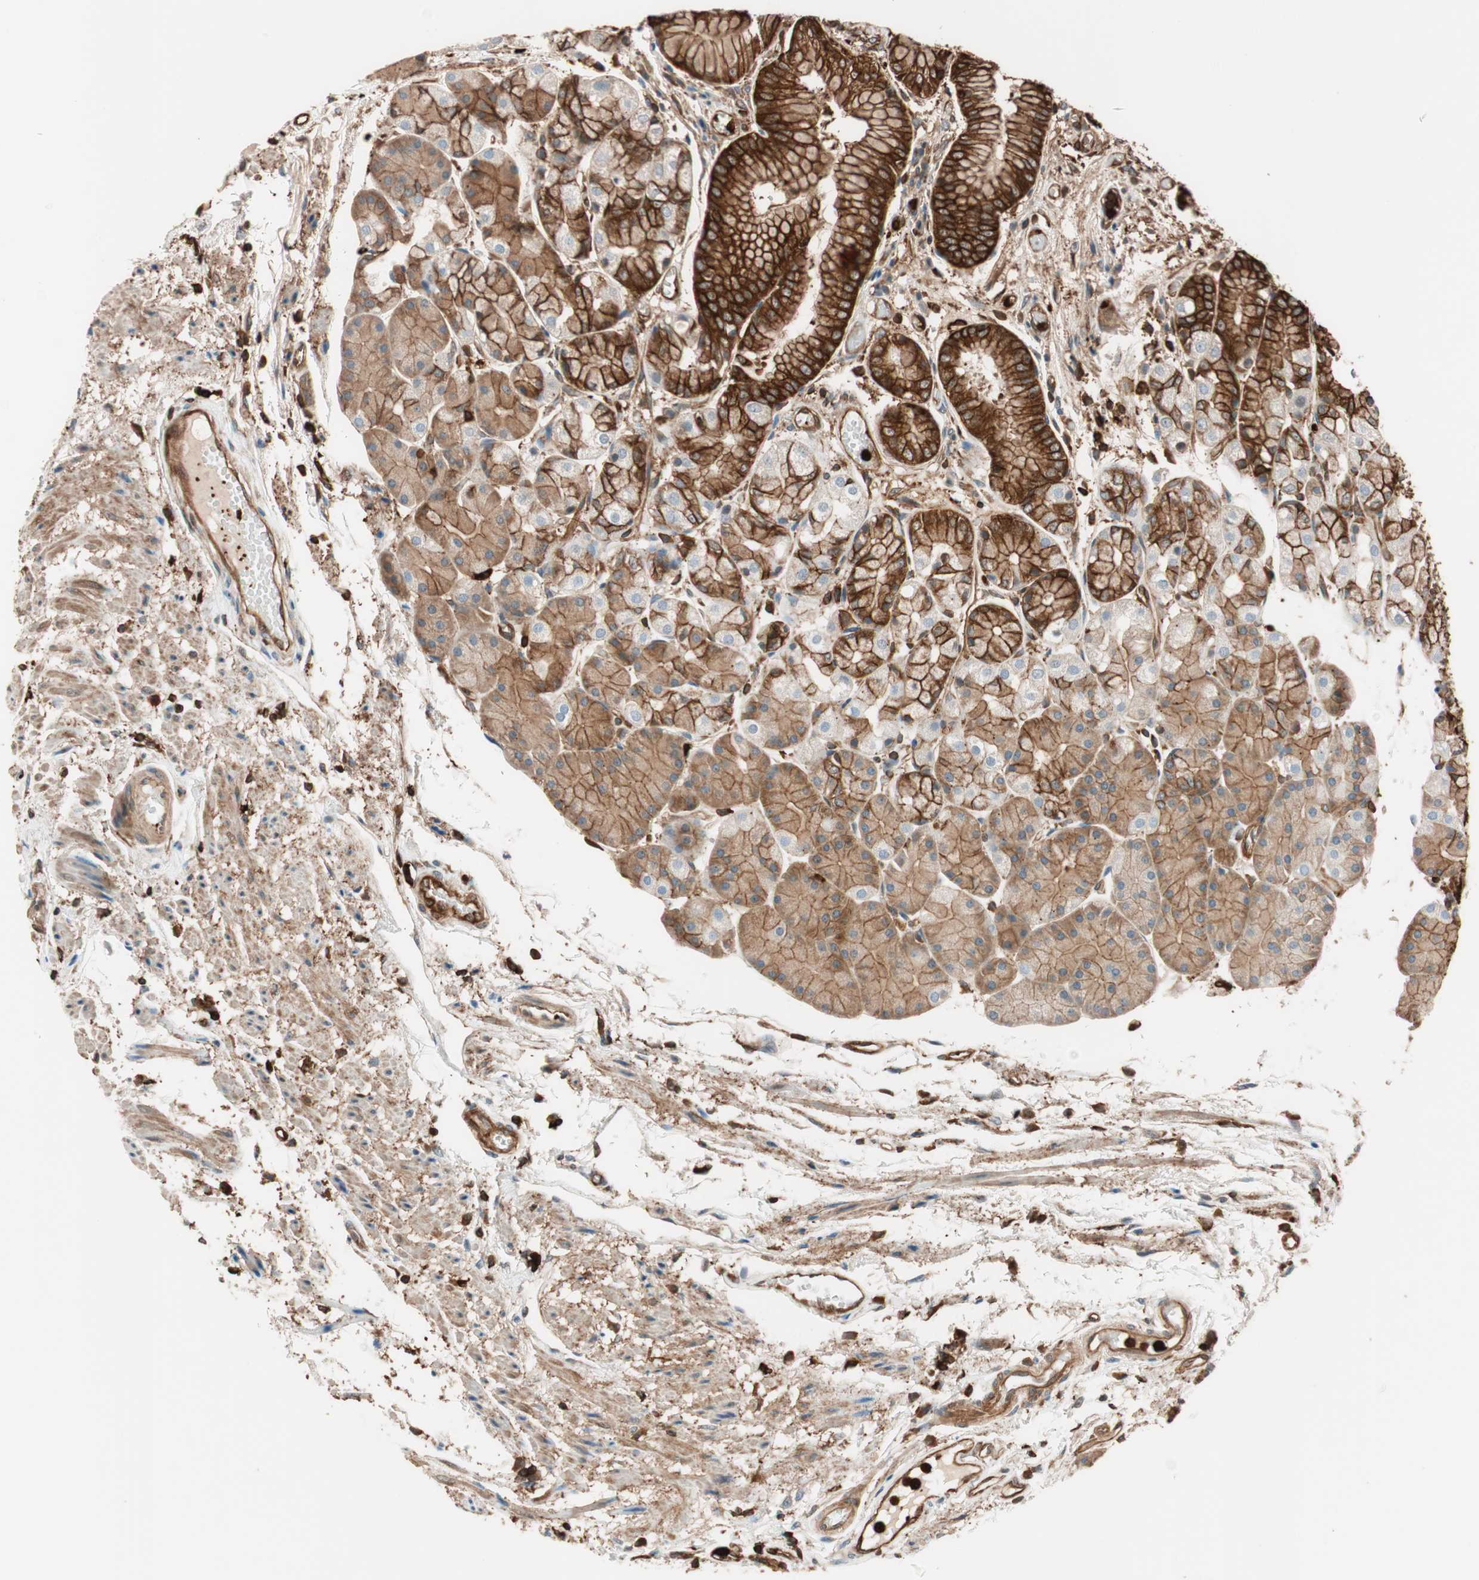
{"staining": {"intensity": "strong", "quantity": ">75%", "location": "cytoplasmic/membranous"}, "tissue": "stomach", "cell_type": "Glandular cells", "image_type": "normal", "snomed": [{"axis": "morphology", "description": "Normal tissue, NOS"}, {"axis": "topography", "description": "Stomach, upper"}], "caption": "IHC of normal stomach exhibits high levels of strong cytoplasmic/membranous positivity in about >75% of glandular cells.", "gene": "VASP", "patient": {"sex": "male", "age": 72}}